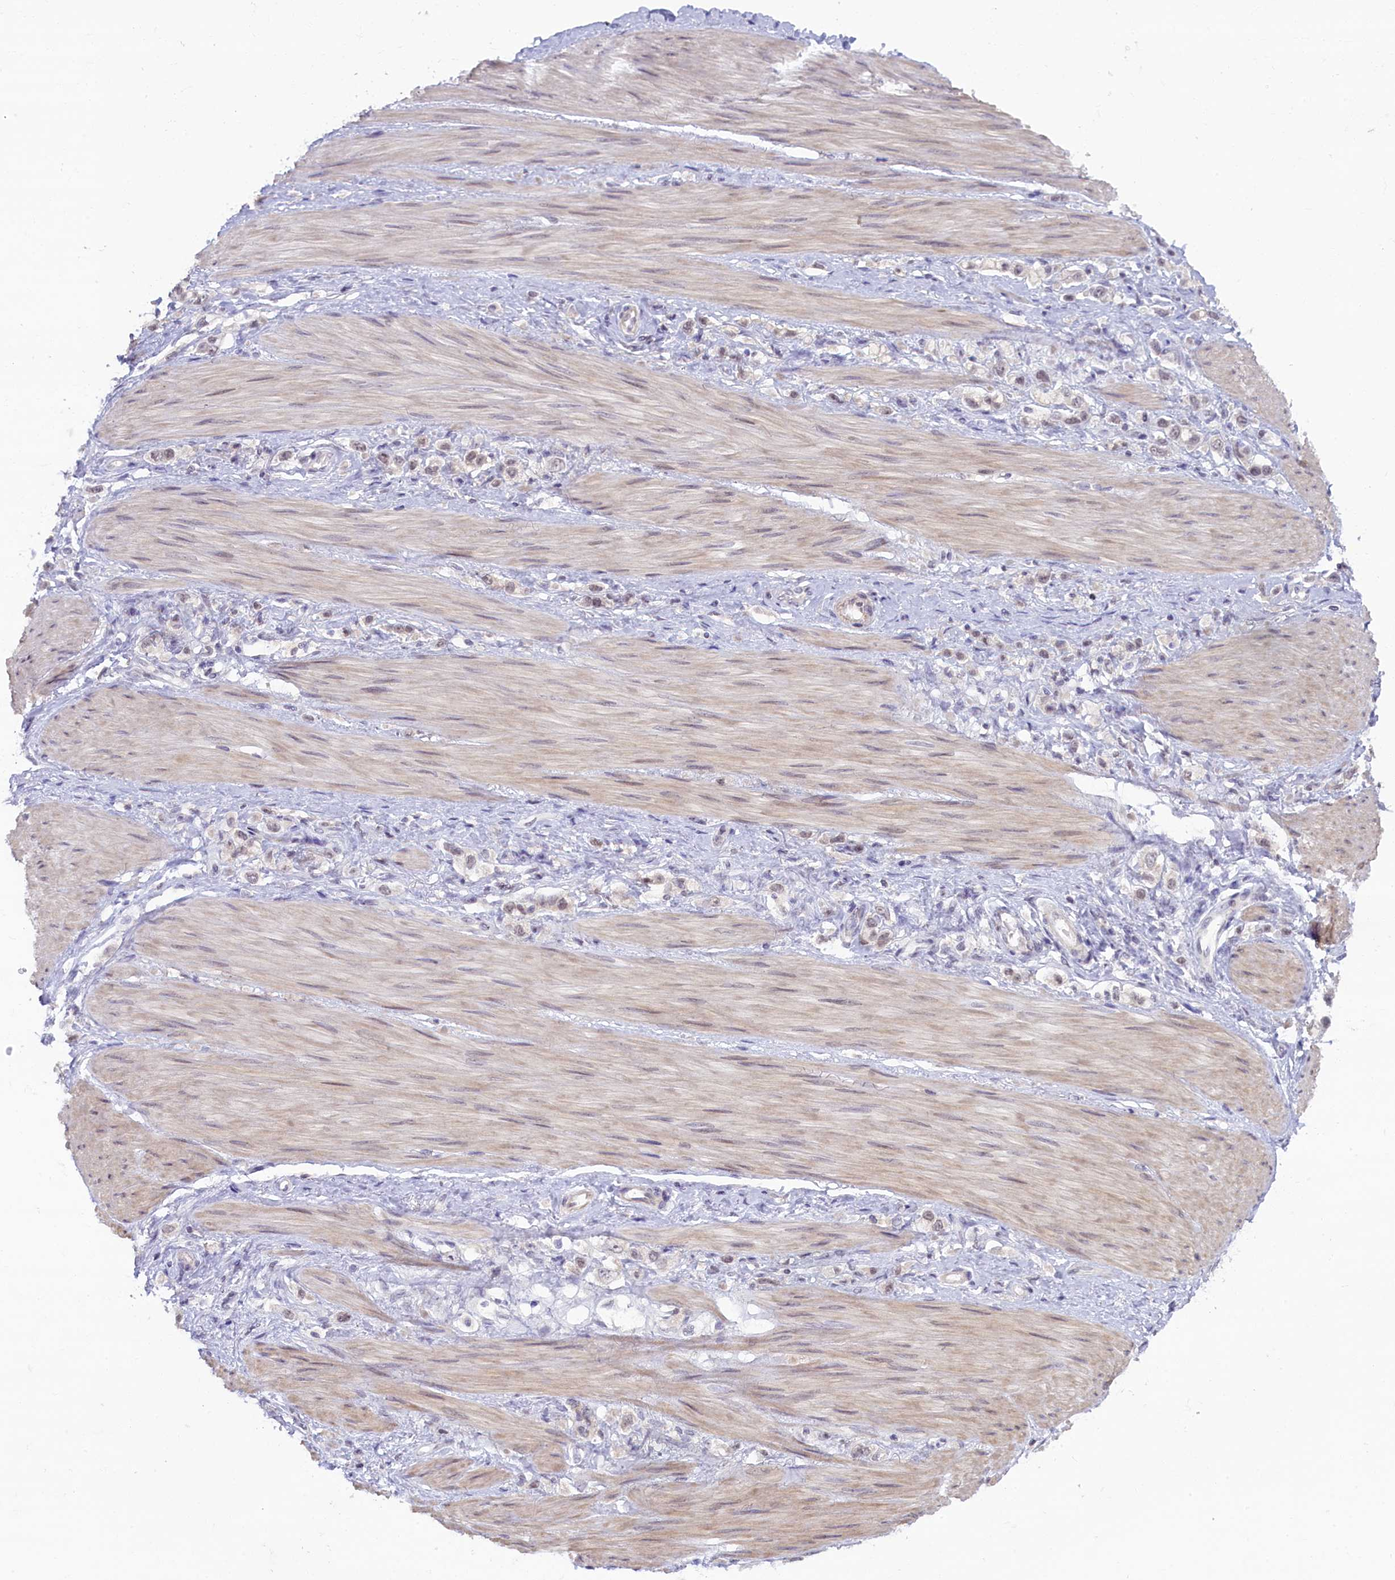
{"staining": {"intensity": "weak", "quantity": "25%-75%", "location": "nuclear"}, "tissue": "stomach cancer", "cell_type": "Tumor cells", "image_type": "cancer", "snomed": [{"axis": "morphology", "description": "Adenocarcinoma, NOS"}, {"axis": "topography", "description": "Stomach"}], "caption": "Protein expression analysis of stomach cancer (adenocarcinoma) displays weak nuclear staining in about 25%-75% of tumor cells. Using DAB (brown) and hematoxylin (blue) stains, captured at high magnification using brightfield microscopy.", "gene": "CRAMP1", "patient": {"sex": "female", "age": 65}}